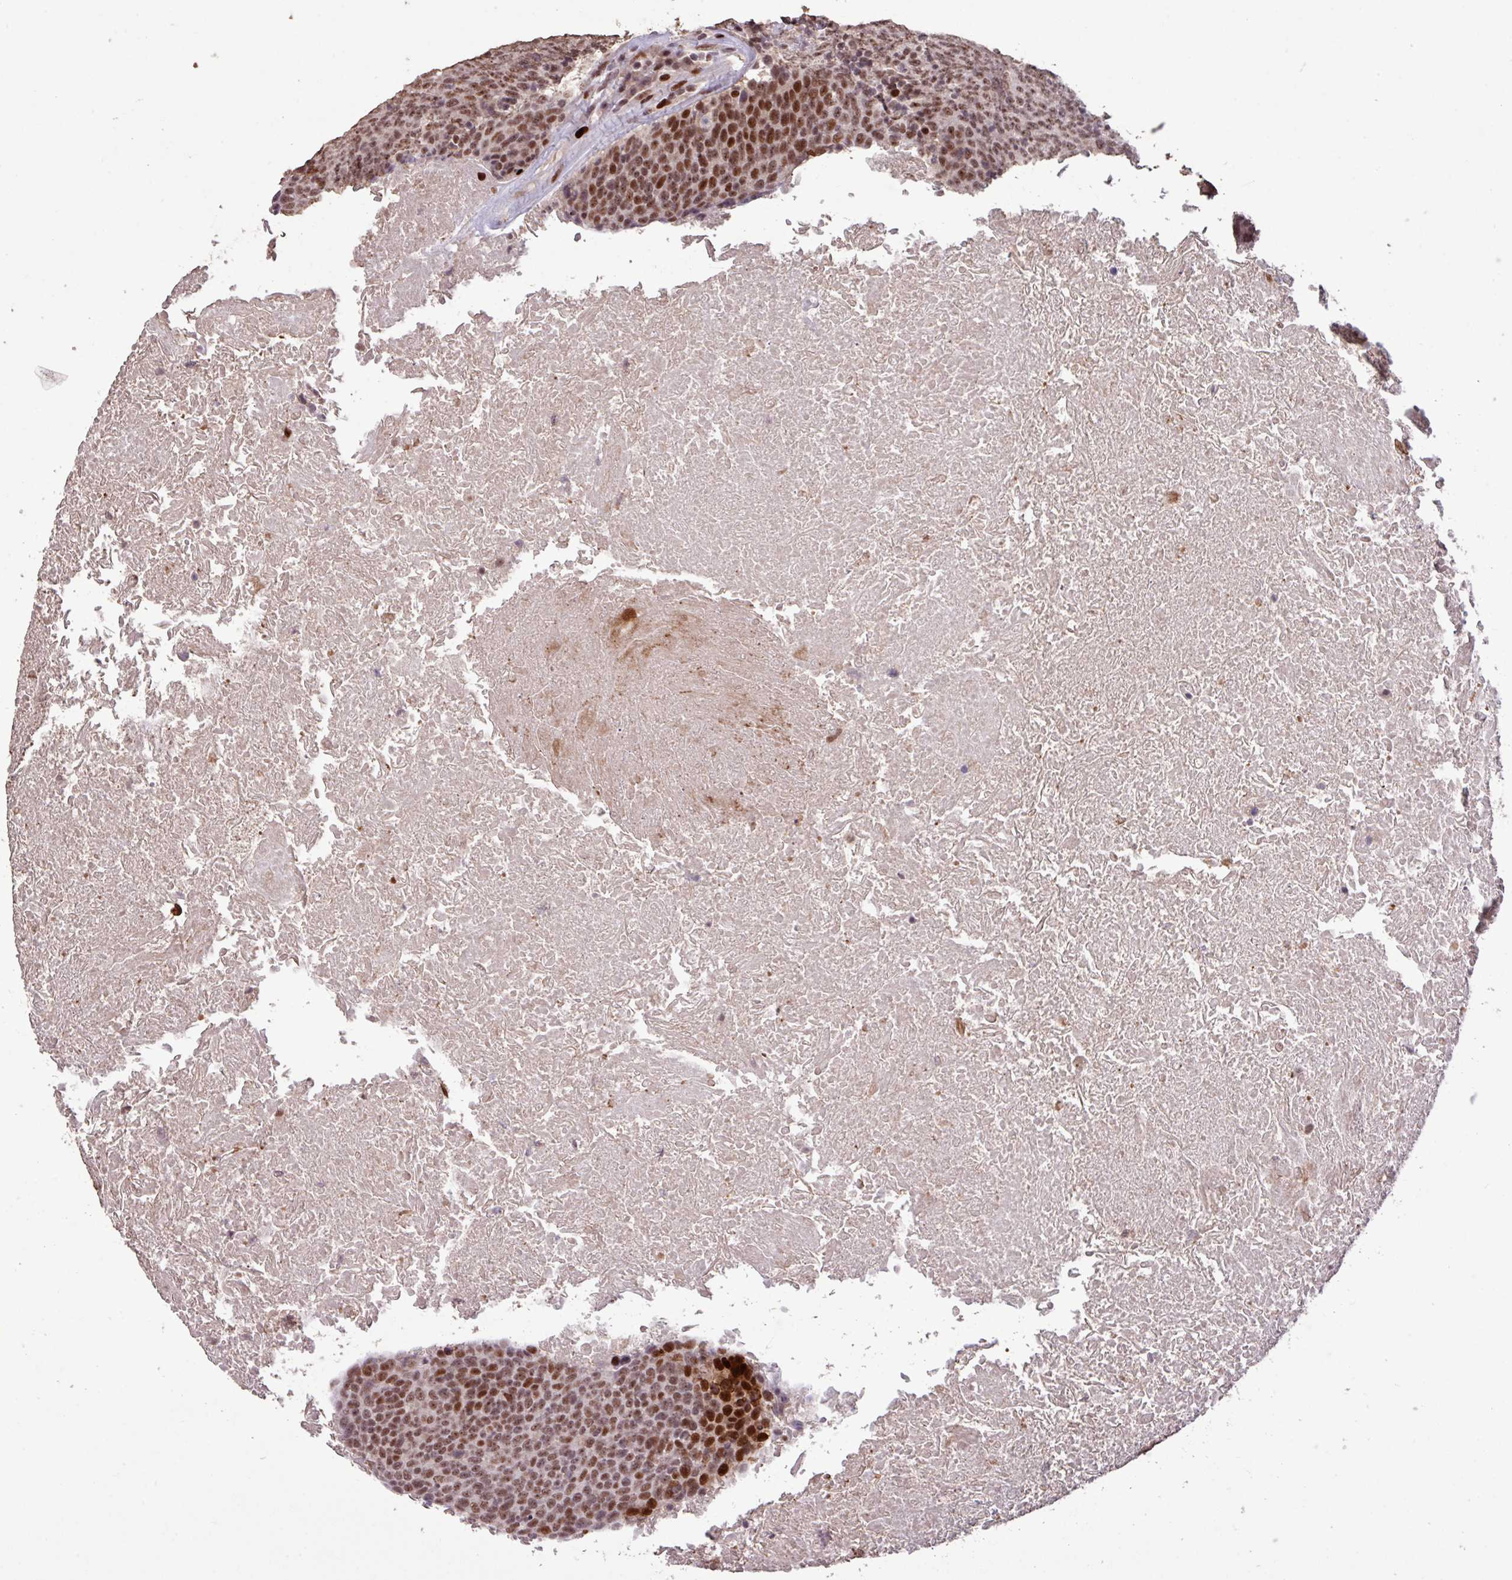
{"staining": {"intensity": "strong", "quantity": ">75%", "location": "nuclear"}, "tissue": "head and neck cancer", "cell_type": "Tumor cells", "image_type": "cancer", "snomed": [{"axis": "morphology", "description": "Squamous cell carcinoma, NOS"}, {"axis": "morphology", "description": "Squamous cell carcinoma, metastatic, NOS"}, {"axis": "topography", "description": "Lymph node"}, {"axis": "topography", "description": "Head-Neck"}], "caption": "The immunohistochemical stain highlights strong nuclear positivity in tumor cells of head and neck squamous cell carcinoma tissue. (Brightfield microscopy of DAB IHC at high magnification).", "gene": "ZNF709", "patient": {"sex": "male", "age": 62}}